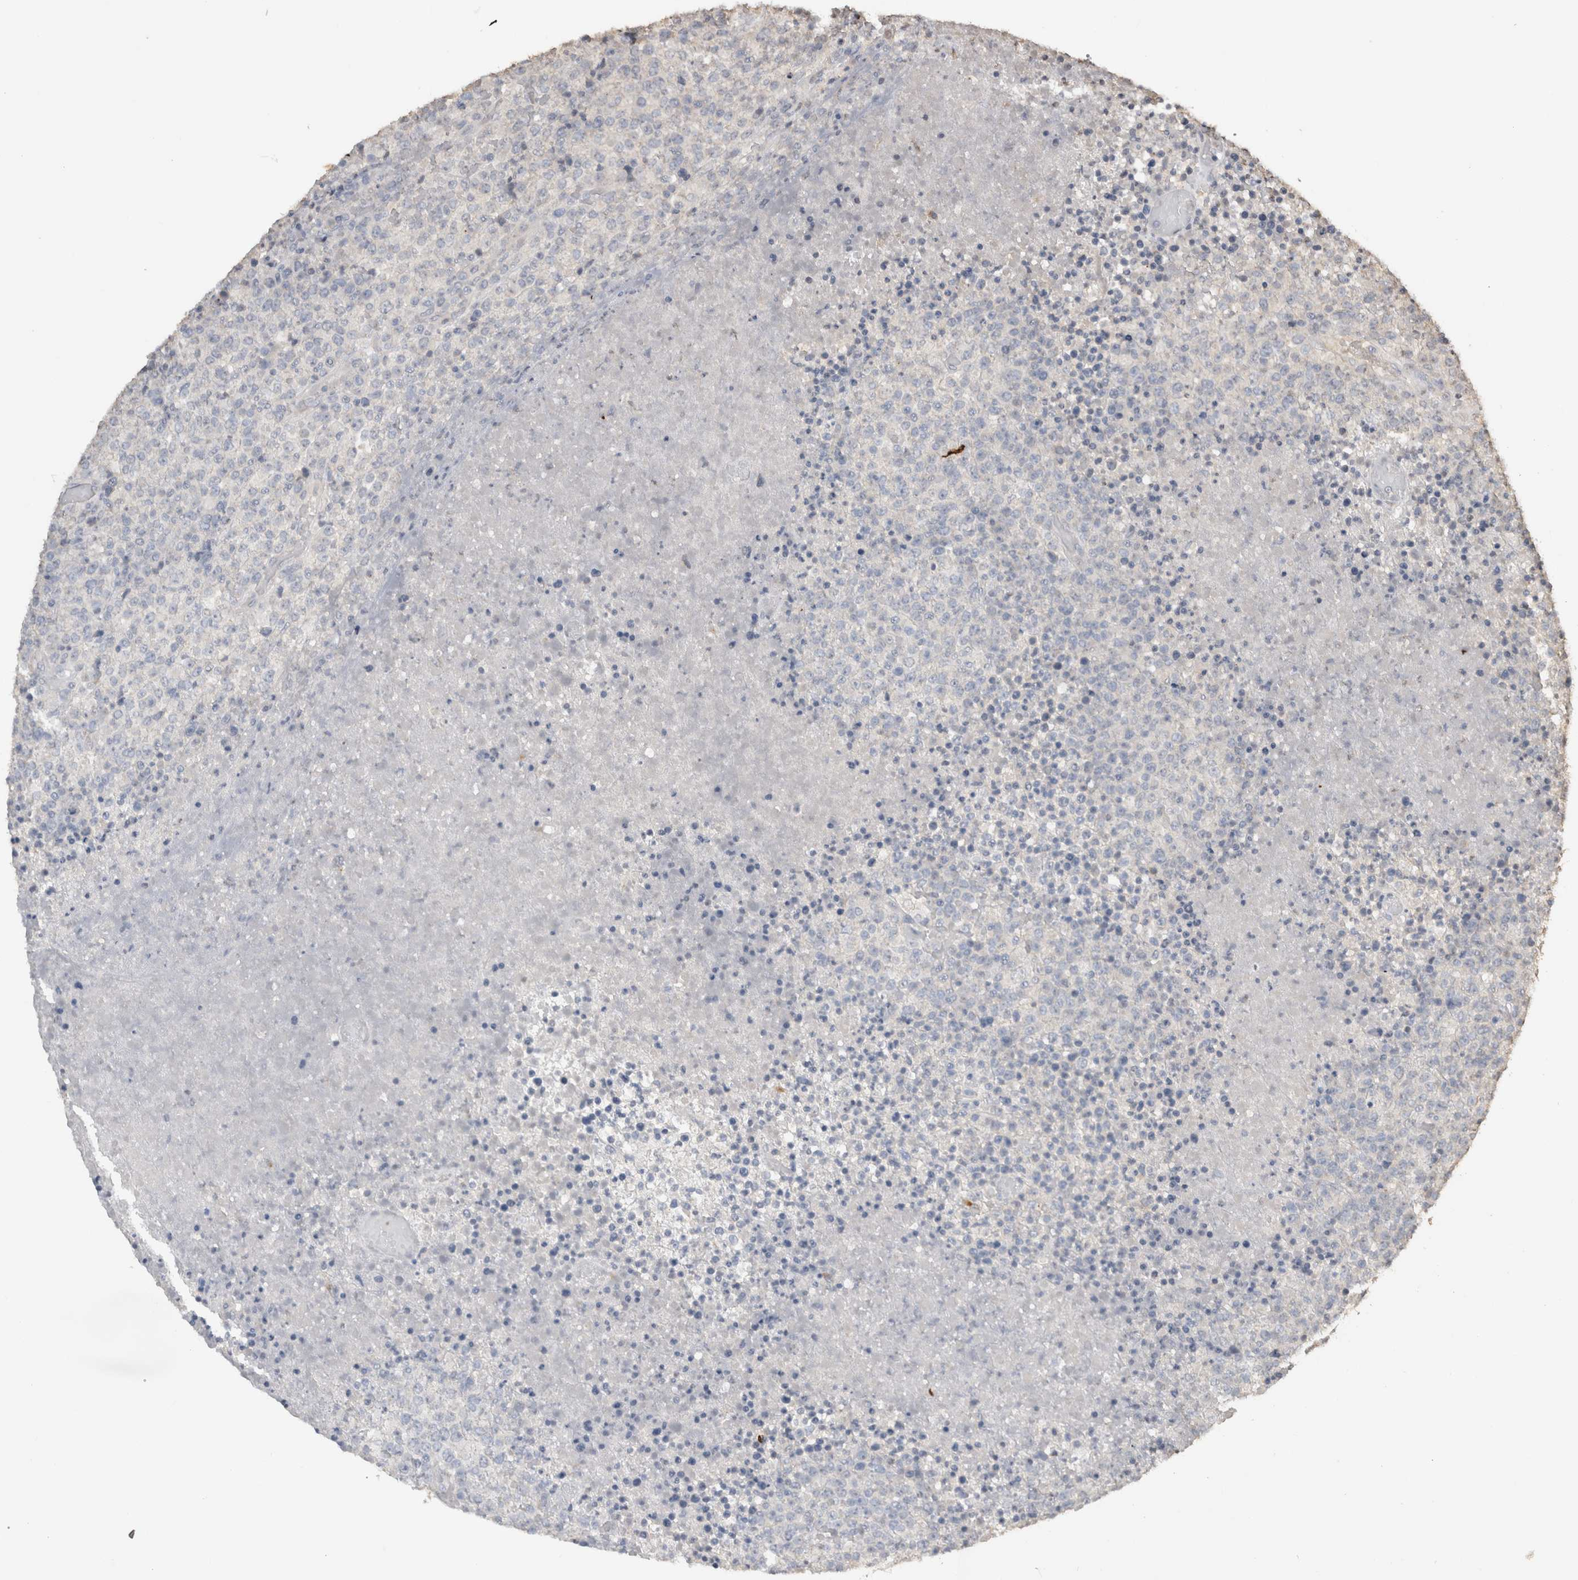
{"staining": {"intensity": "negative", "quantity": "none", "location": "none"}, "tissue": "lymphoma", "cell_type": "Tumor cells", "image_type": "cancer", "snomed": [{"axis": "morphology", "description": "Malignant lymphoma, non-Hodgkin's type, High grade"}, {"axis": "topography", "description": "Lymph node"}], "caption": "DAB immunohistochemical staining of lymphoma reveals no significant positivity in tumor cells.", "gene": "NAALADL2", "patient": {"sex": "male", "age": 13}}